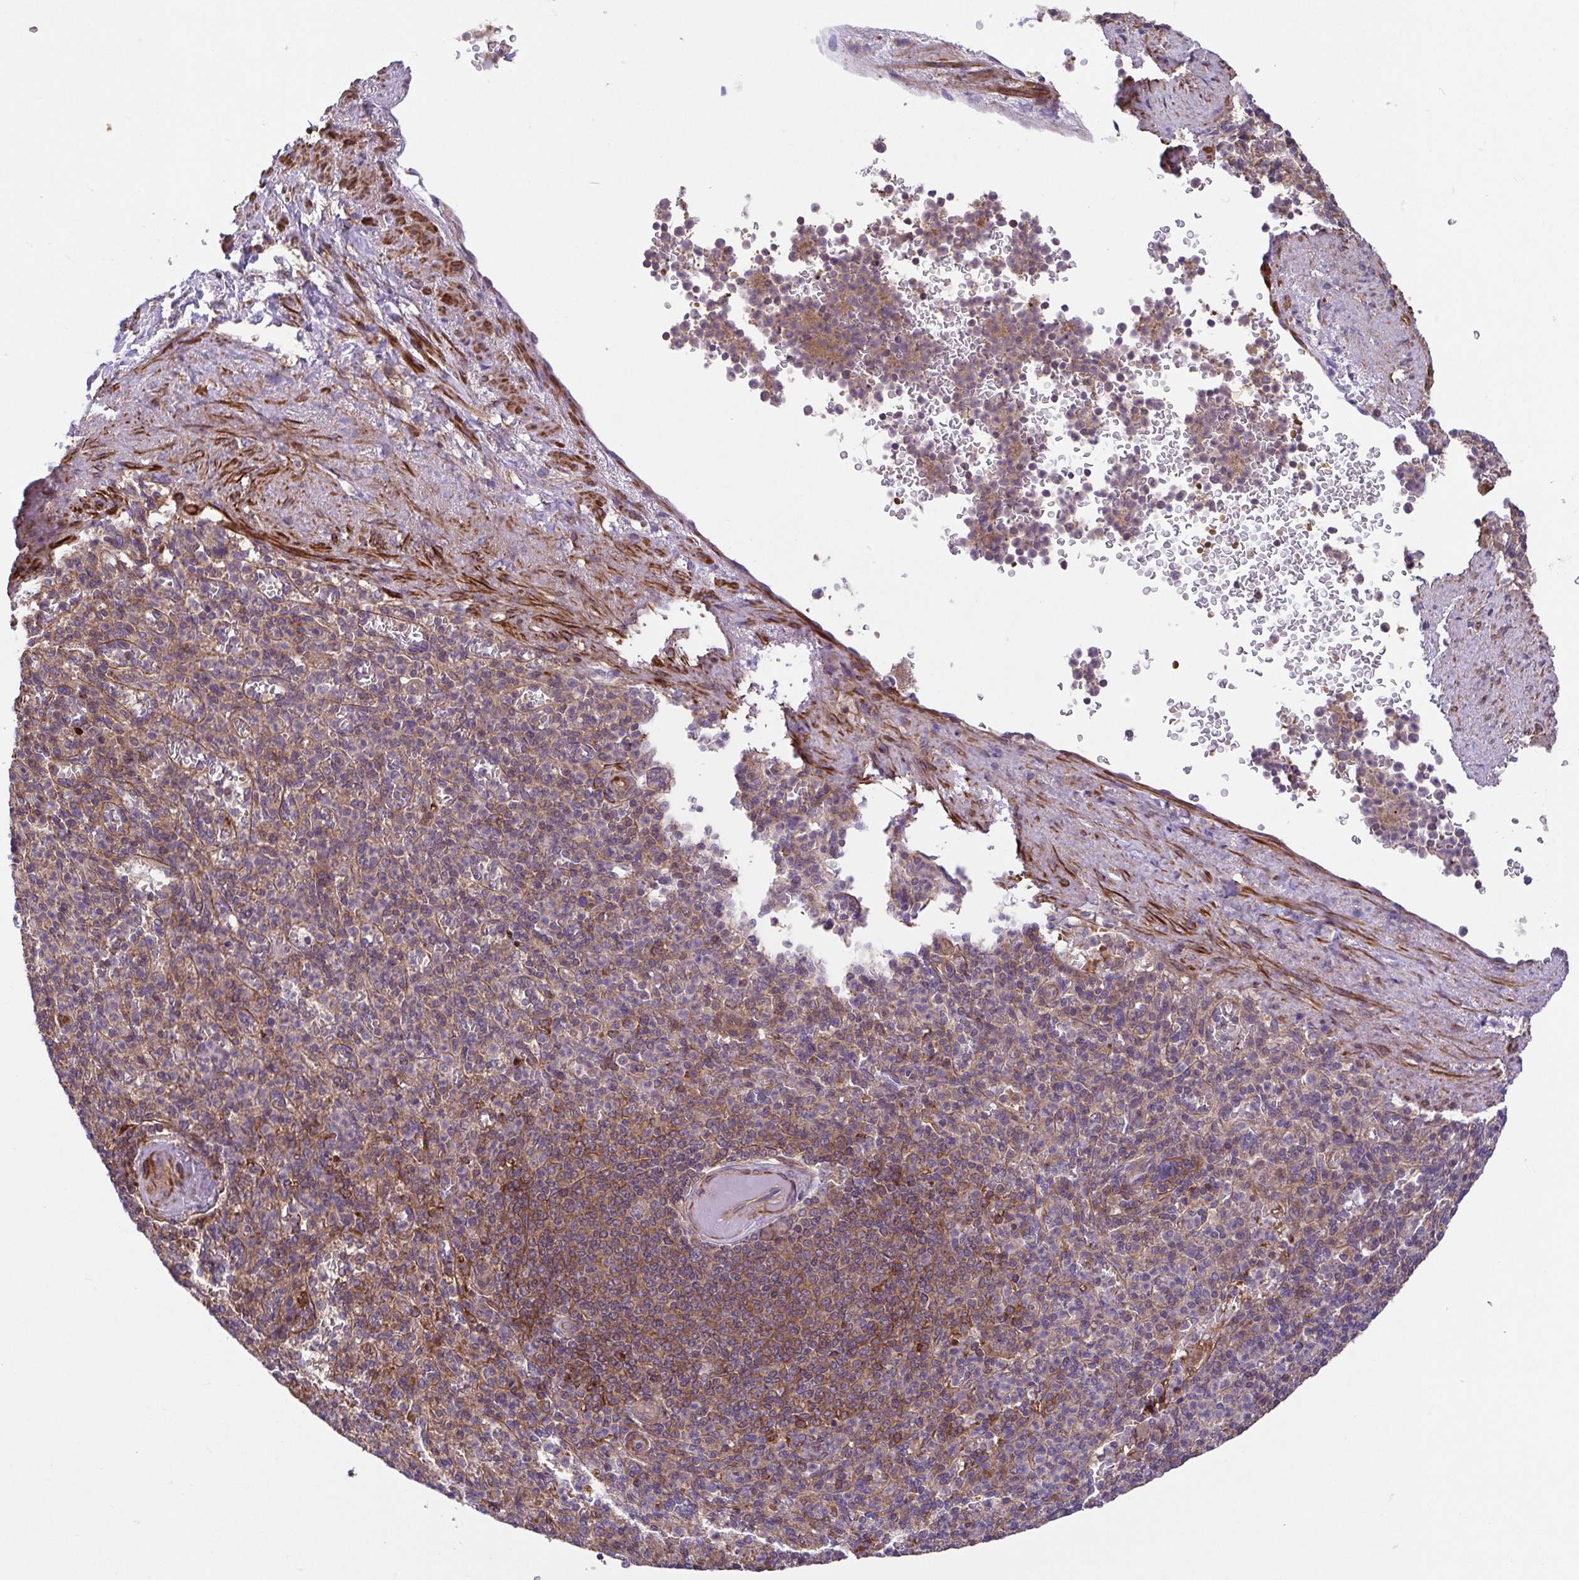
{"staining": {"intensity": "moderate", "quantity": "<25%", "location": "cytoplasmic/membranous"}, "tissue": "spleen", "cell_type": "Cells in red pulp", "image_type": "normal", "snomed": [{"axis": "morphology", "description": "Normal tissue, NOS"}, {"axis": "topography", "description": "Spleen"}], "caption": "Spleen stained with DAB immunohistochemistry (IHC) shows low levels of moderate cytoplasmic/membranous expression in about <25% of cells in red pulp.", "gene": "IDE", "patient": {"sex": "female", "age": 74}}